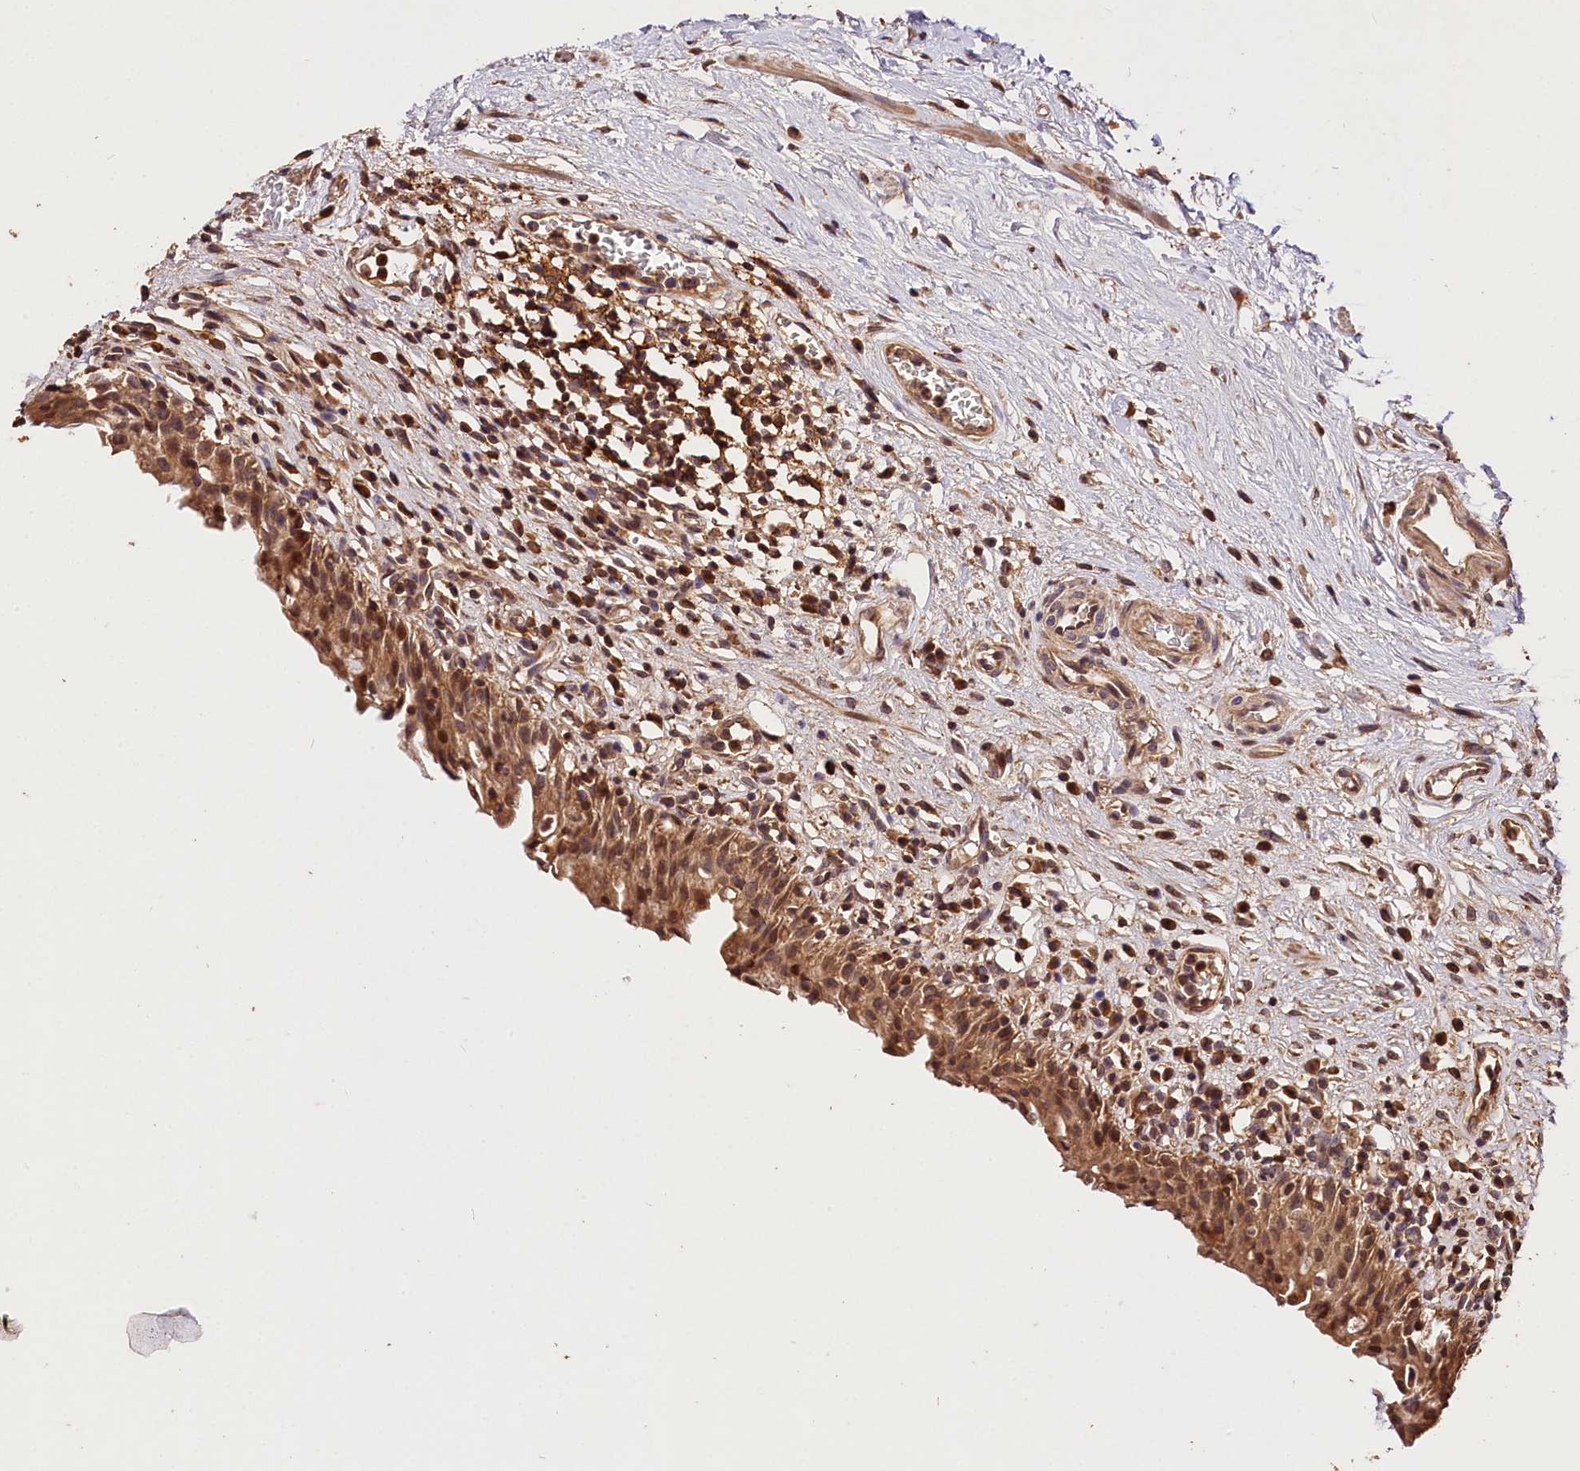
{"staining": {"intensity": "moderate", "quantity": ">75%", "location": "cytoplasmic/membranous,nuclear"}, "tissue": "urinary bladder", "cell_type": "Urothelial cells", "image_type": "normal", "snomed": [{"axis": "morphology", "description": "Normal tissue, NOS"}, {"axis": "morphology", "description": "Inflammation, NOS"}, {"axis": "topography", "description": "Urinary bladder"}], "caption": "This is a photomicrograph of immunohistochemistry staining of normal urinary bladder, which shows moderate staining in the cytoplasmic/membranous,nuclear of urothelial cells.", "gene": "KPTN", "patient": {"sex": "male", "age": 63}}